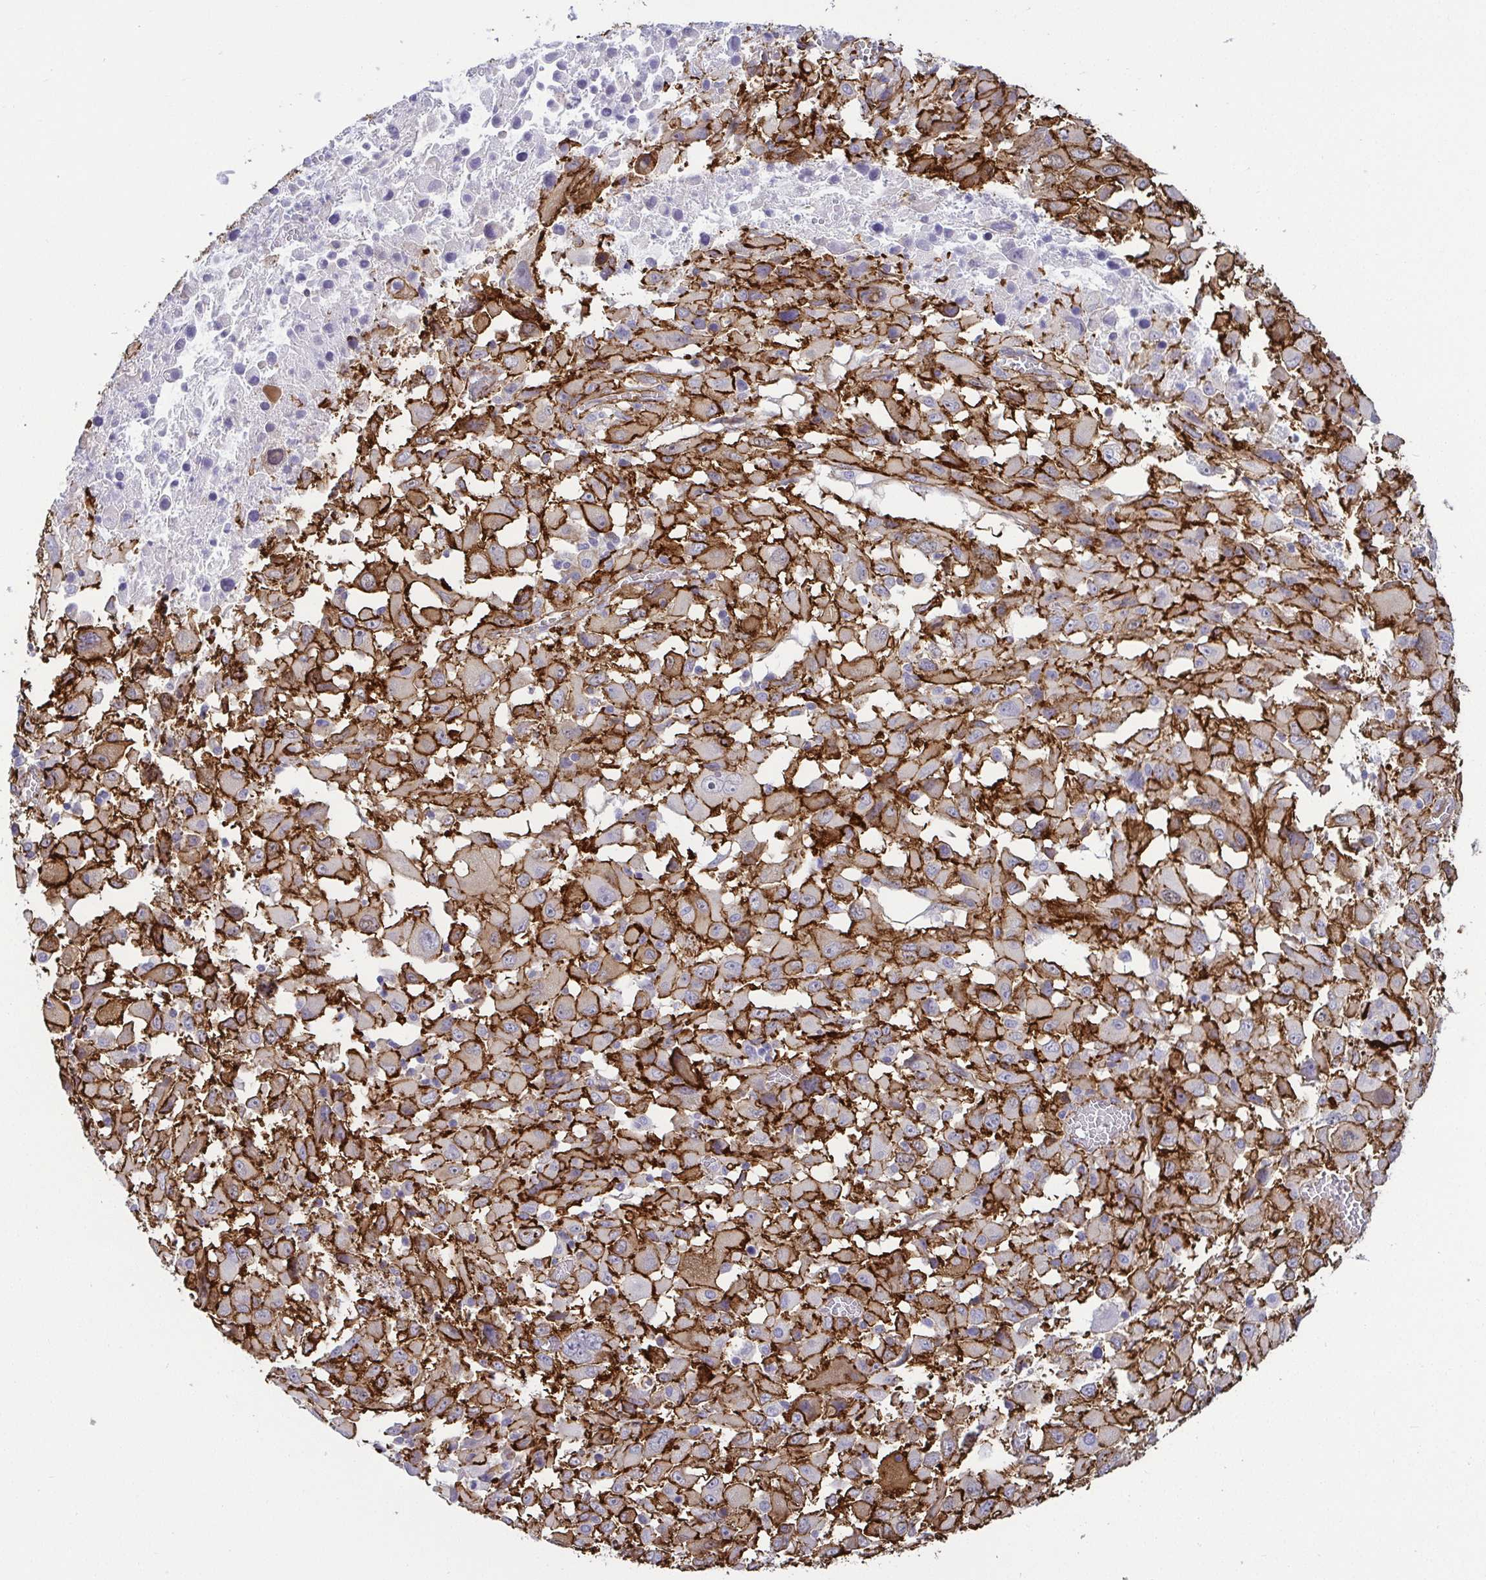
{"staining": {"intensity": "strong", "quantity": ">75%", "location": "cytoplasmic/membranous"}, "tissue": "melanoma", "cell_type": "Tumor cells", "image_type": "cancer", "snomed": [{"axis": "morphology", "description": "Malignant melanoma, Metastatic site"}, {"axis": "topography", "description": "Soft tissue"}], "caption": "There is high levels of strong cytoplasmic/membranous staining in tumor cells of malignant melanoma (metastatic site), as demonstrated by immunohistochemical staining (brown color).", "gene": "LIMA1", "patient": {"sex": "male", "age": 50}}